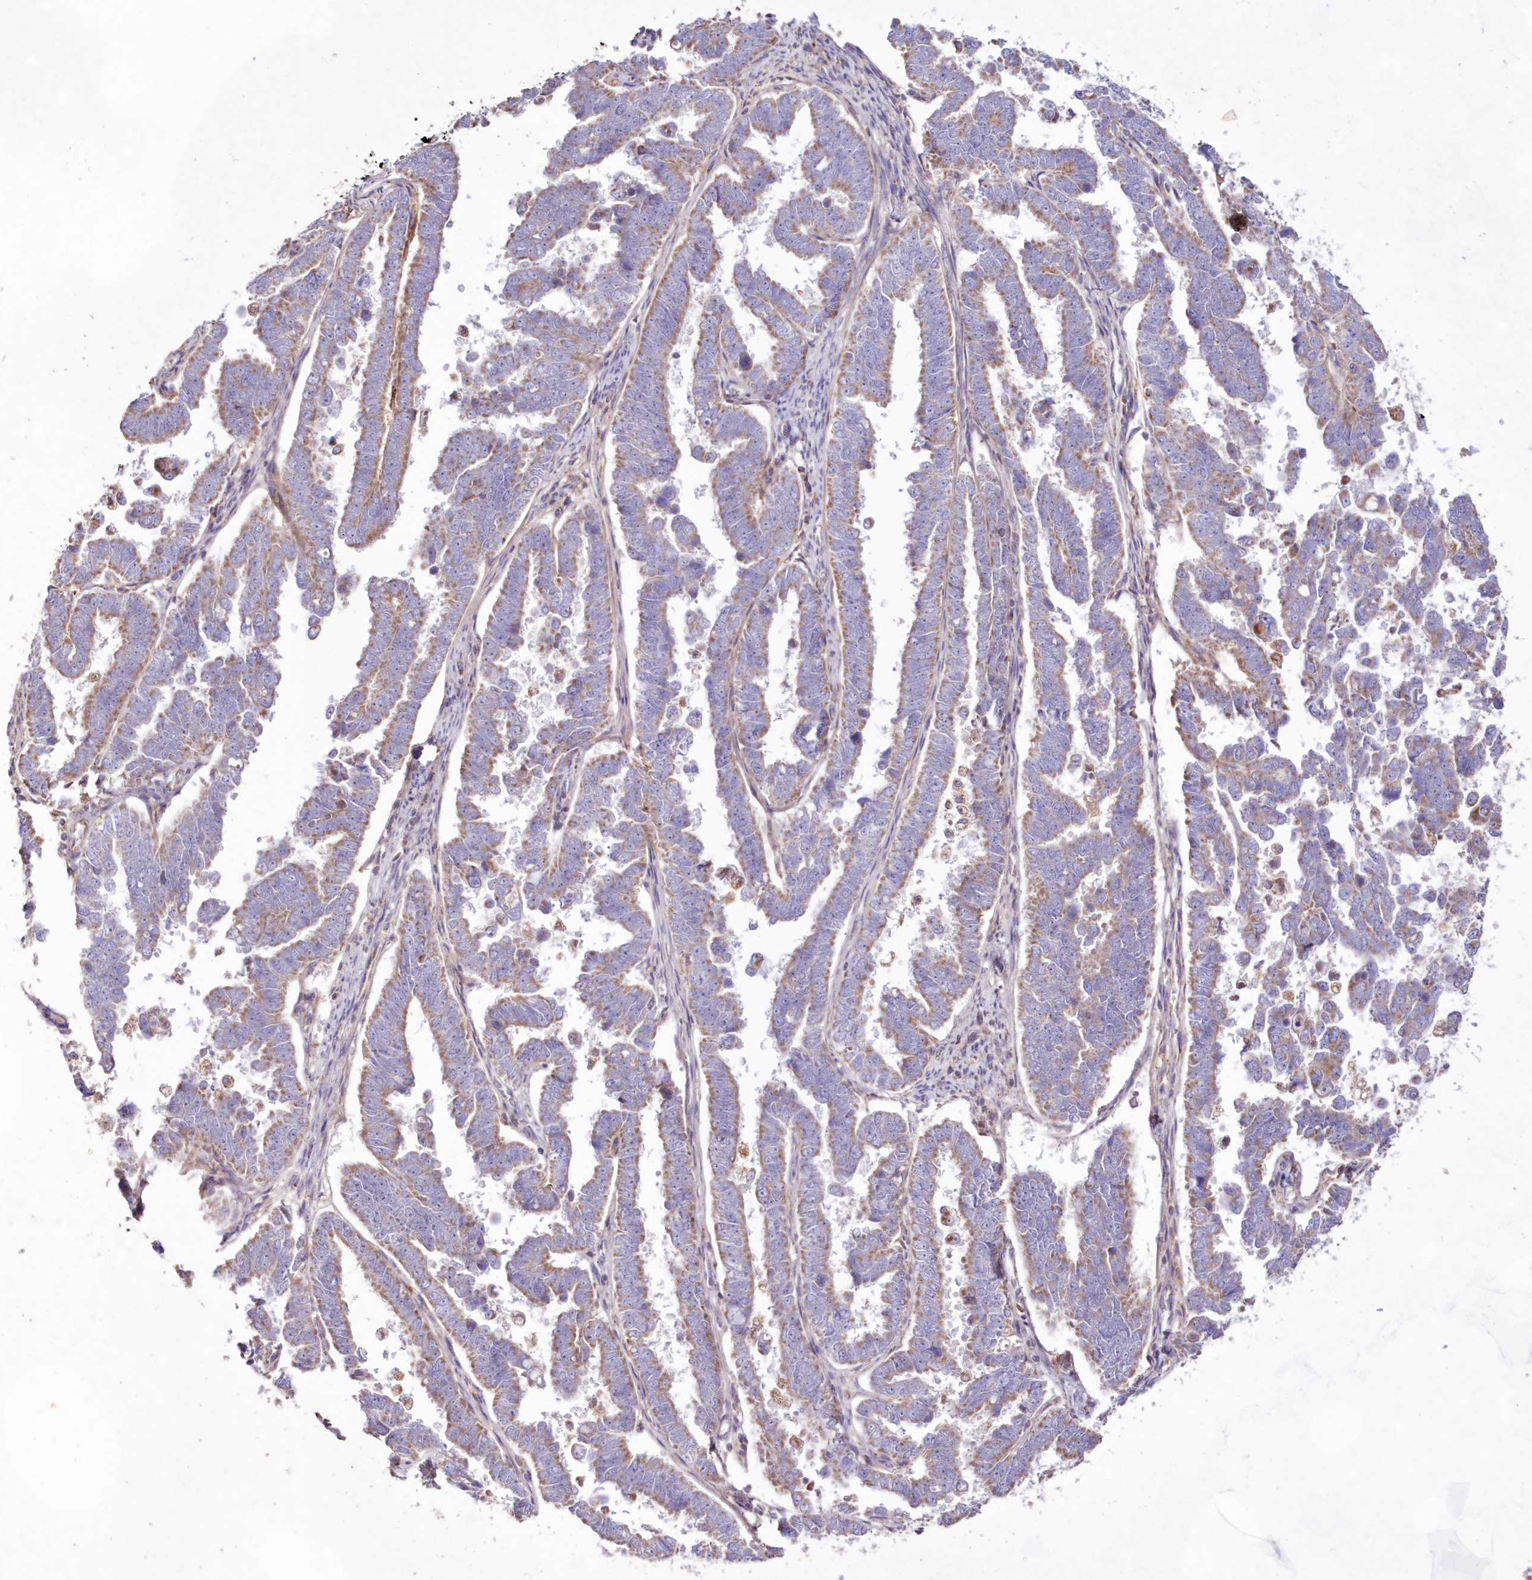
{"staining": {"intensity": "weak", "quantity": "25%-75%", "location": "cytoplasmic/membranous"}, "tissue": "endometrial cancer", "cell_type": "Tumor cells", "image_type": "cancer", "snomed": [{"axis": "morphology", "description": "Adenocarcinoma, NOS"}, {"axis": "topography", "description": "Endometrium"}], "caption": "DAB immunohistochemical staining of endometrial cancer demonstrates weak cytoplasmic/membranous protein positivity in about 25%-75% of tumor cells. The staining was performed using DAB (3,3'-diaminobenzidine) to visualize the protein expression in brown, while the nuclei were stained in blue with hematoxylin (Magnification: 20x).", "gene": "HADHB", "patient": {"sex": "female", "age": 75}}